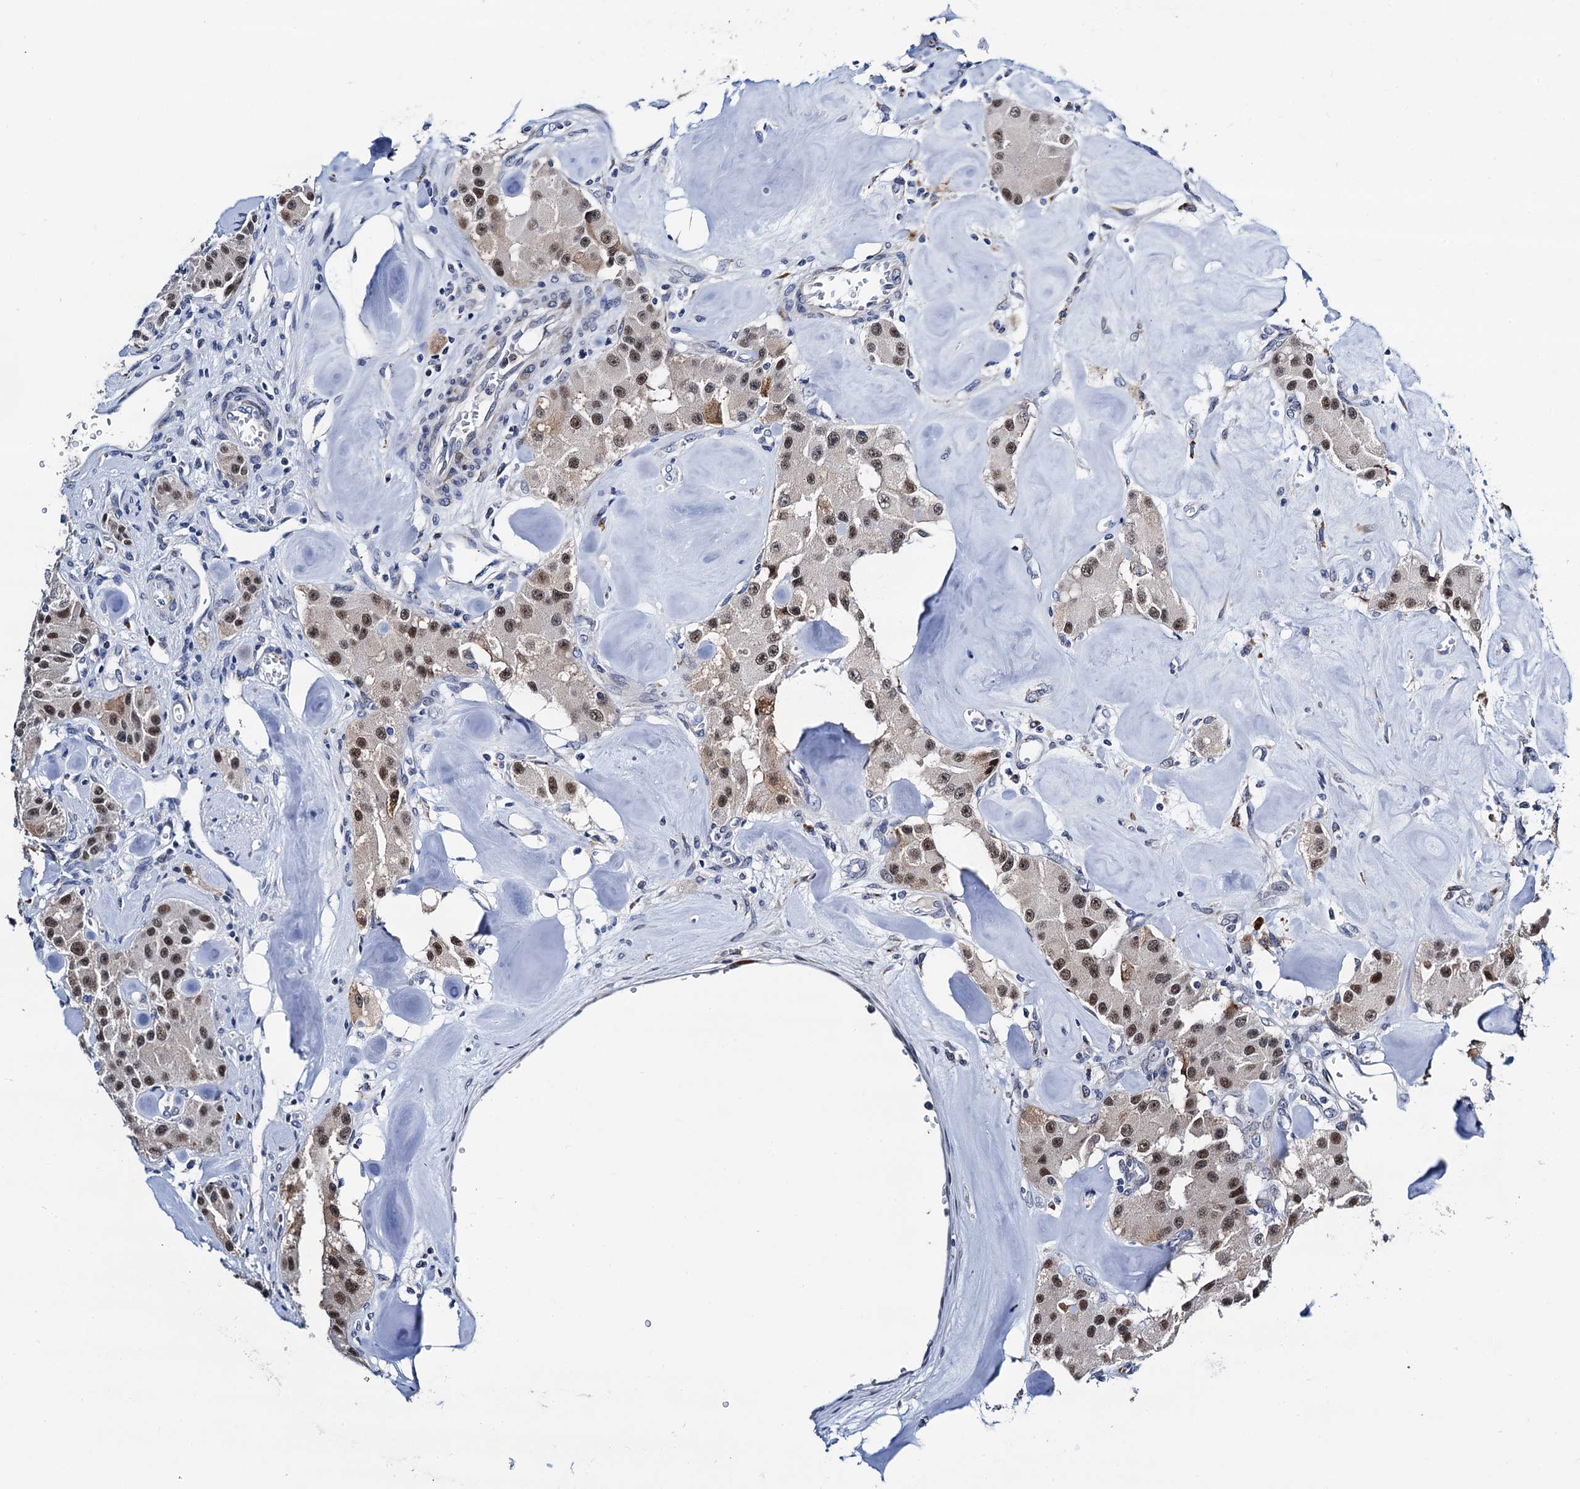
{"staining": {"intensity": "moderate", "quantity": ">75%", "location": "nuclear"}, "tissue": "carcinoid", "cell_type": "Tumor cells", "image_type": "cancer", "snomed": [{"axis": "morphology", "description": "Carcinoid, malignant, NOS"}, {"axis": "topography", "description": "Pancreas"}], "caption": "An image of human malignant carcinoid stained for a protein demonstrates moderate nuclear brown staining in tumor cells.", "gene": "SLC7A10", "patient": {"sex": "male", "age": 41}}